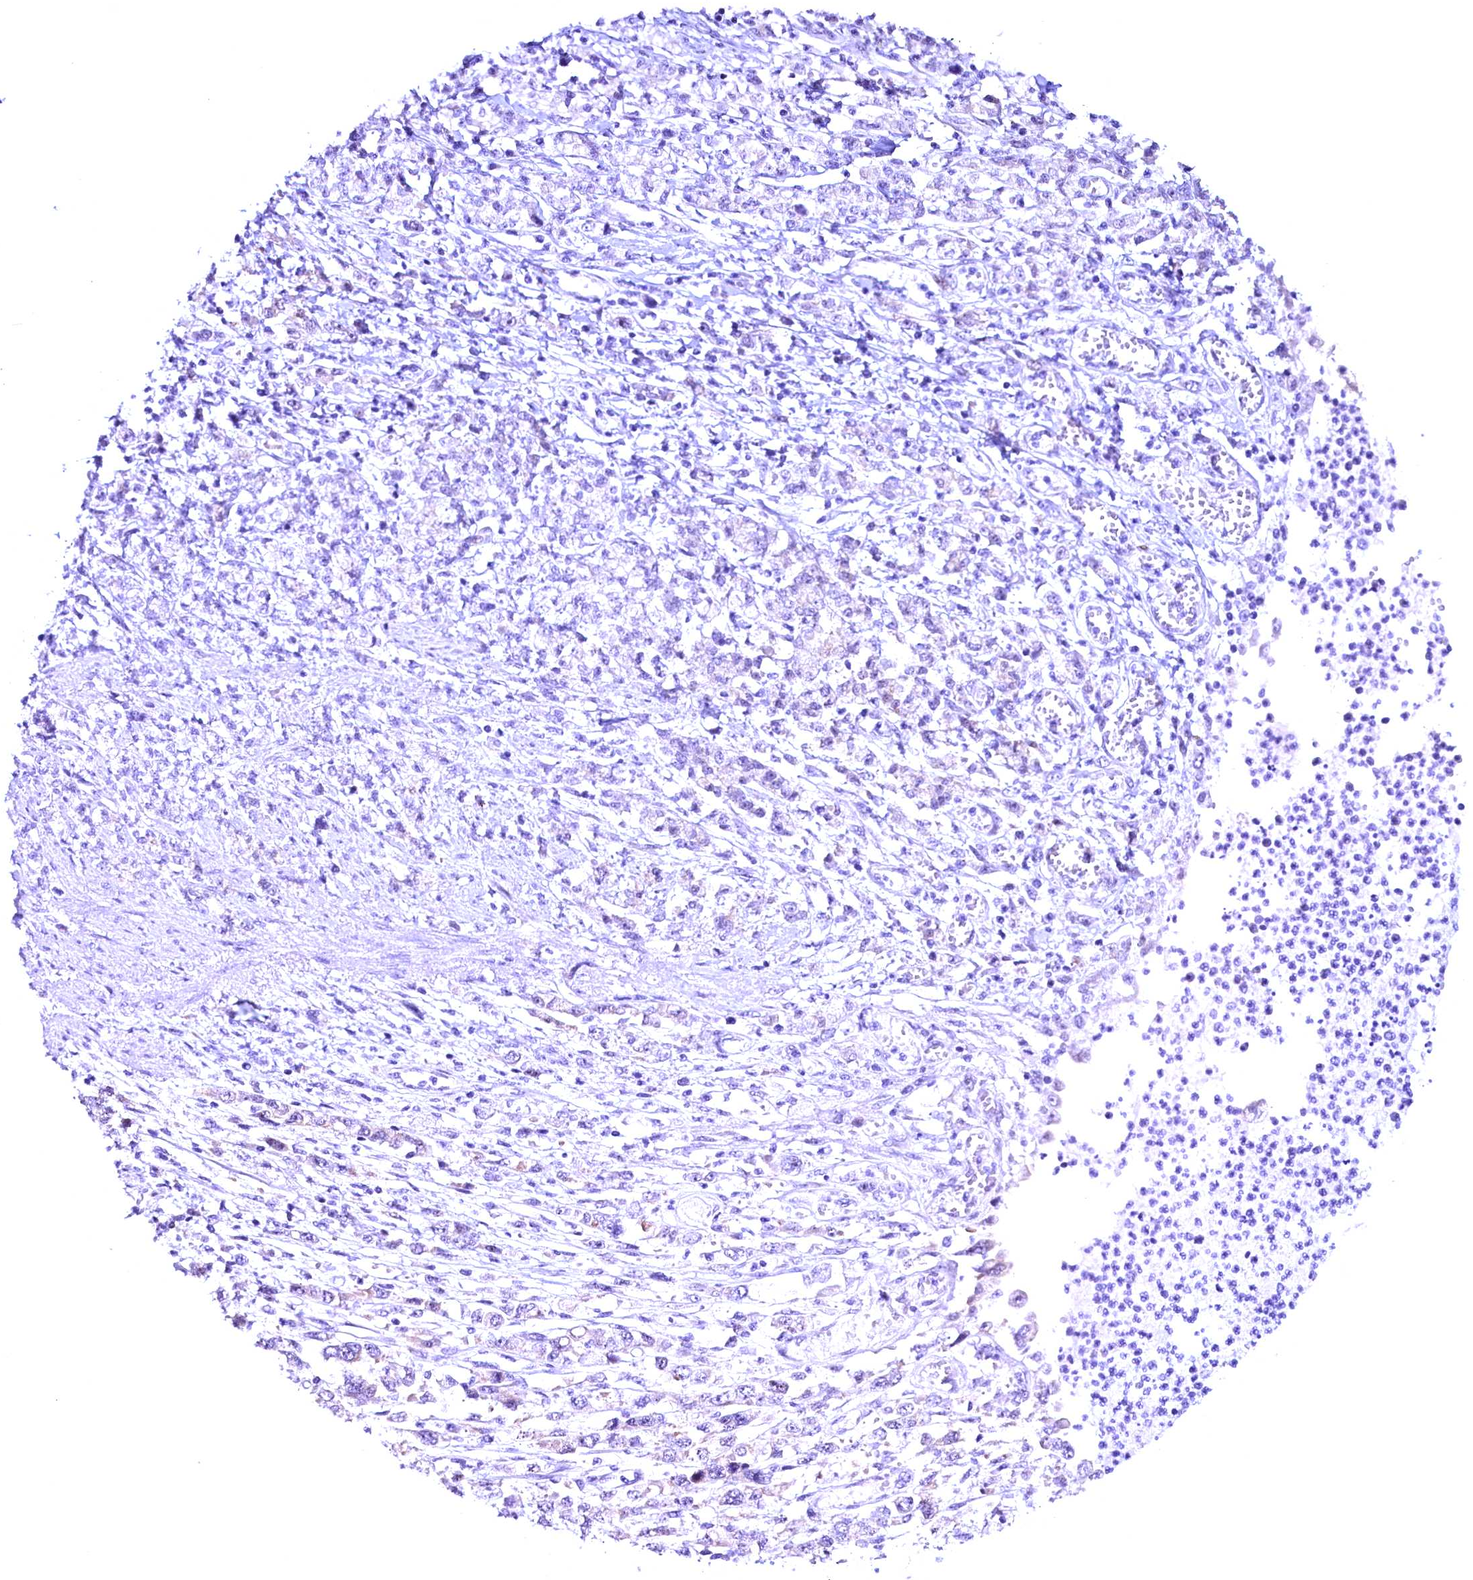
{"staining": {"intensity": "negative", "quantity": "none", "location": "none"}, "tissue": "stomach cancer", "cell_type": "Tumor cells", "image_type": "cancer", "snomed": [{"axis": "morphology", "description": "Adenocarcinoma, NOS"}, {"axis": "topography", "description": "Stomach"}], "caption": "Tumor cells are negative for protein expression in human stomach cancer.", "gene": "CCDC106", "patient": {"sex": "female", "age": 76}}